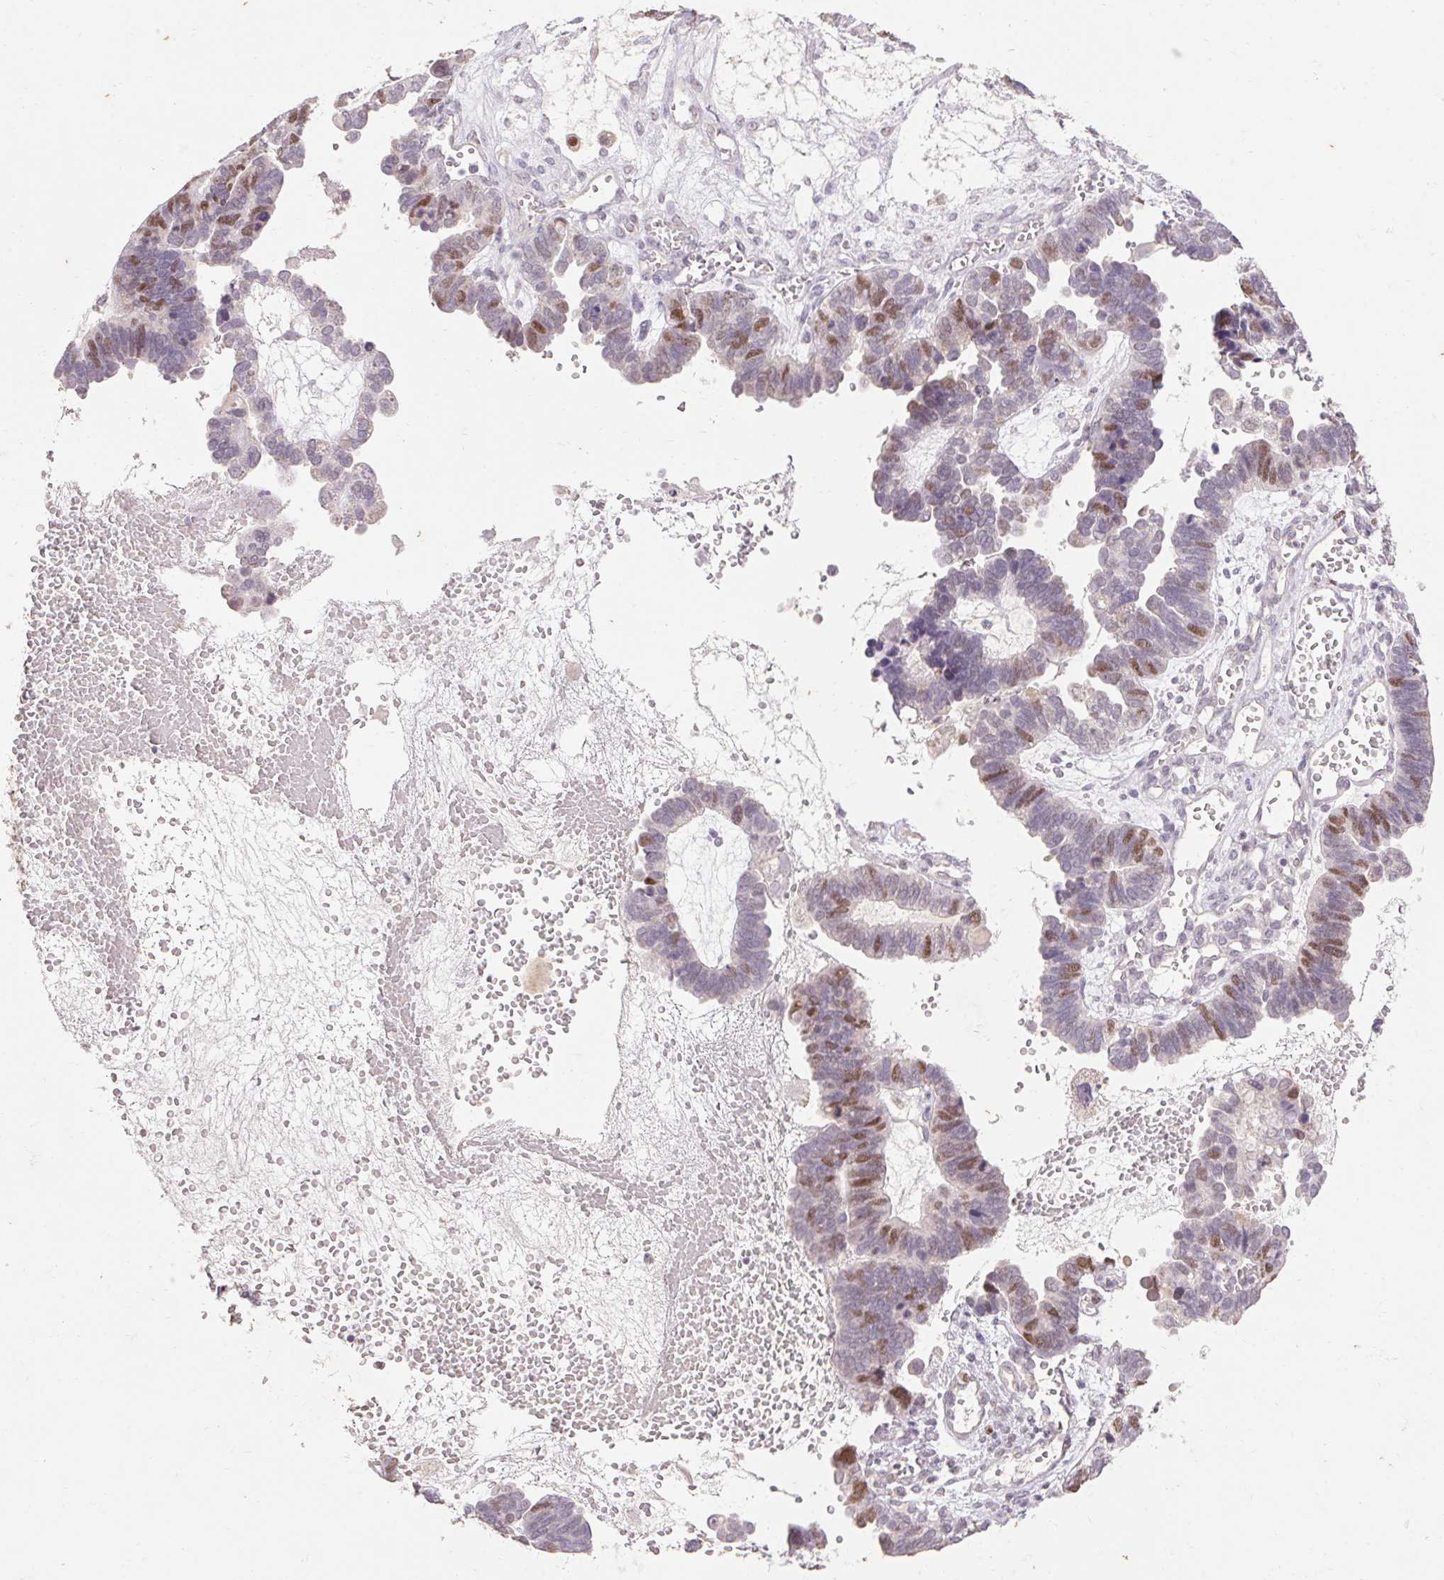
{"staining": {"intensity": "moderate", "quantity": "25%-75%", "location": "nuclear"}, "tissue": "ovarian cancer", "cell_type": "Tumor cells", "image_type": "cancer", "snomed": [{"axis": "morphology", "description": "Cystadenocarcinoma, serous, NOS"}, {"axis": "topography", "description": "Ovary"}], "caption": "Protein expression analysis of serous cystadenocarcinoma (ovarian) demonstrates moderate nuclear positivity in about 25%-75% of tumor cells.", "gene": "SKP2", "patient": {"sex": "female", "age": 51}}